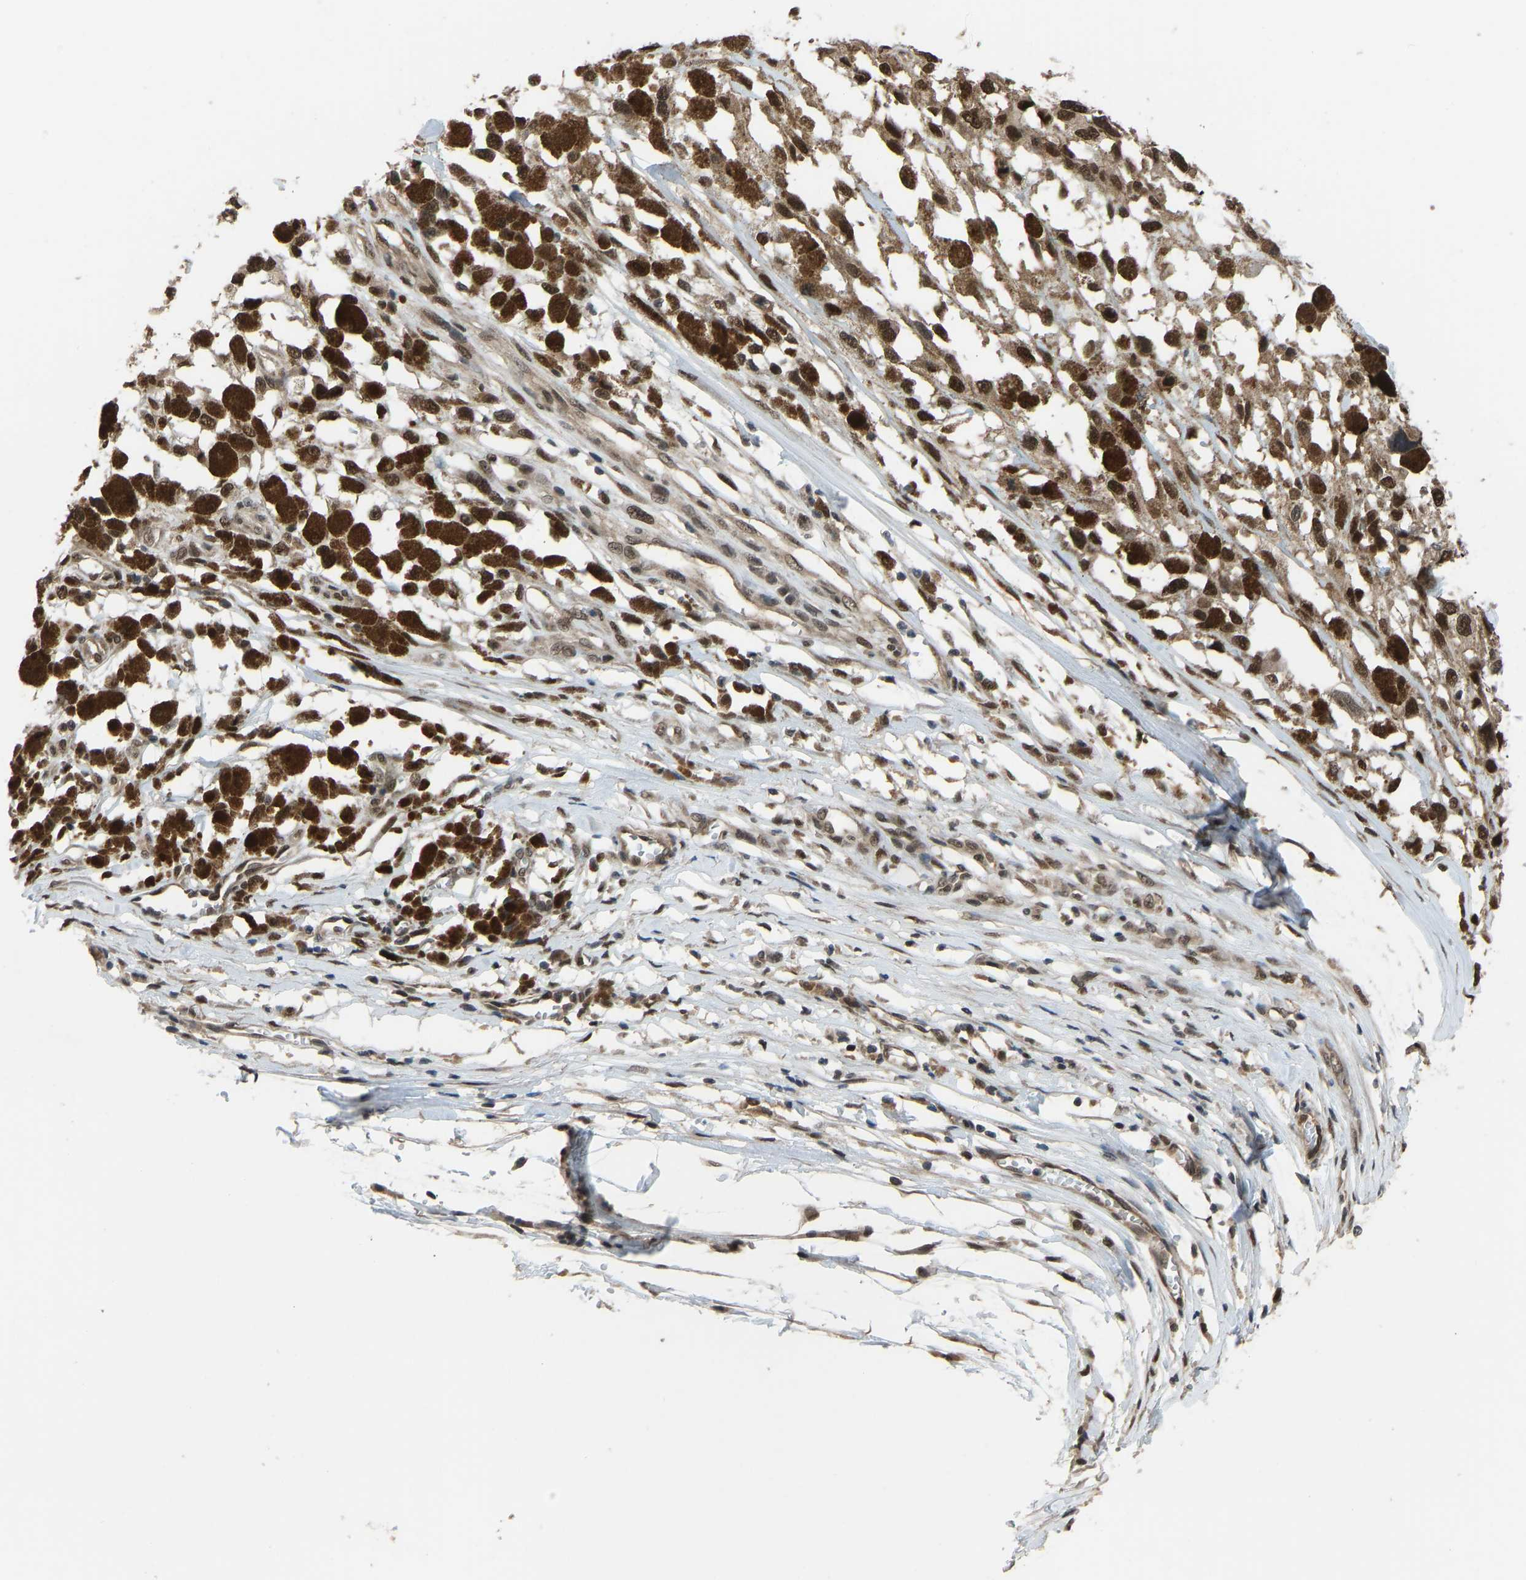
{"staining": {"intensity": "strong", "quantity": ">75%", "location": "nuclear"}, "tissue": "melanoma", "cell_type": "Tumor cells", "image_type": "cancer", "snomed": [{"axis": "morphology", "description": "Malignant melanoma, Metastatic site"}, {"axis": "topography", "description": "Lymph node"}], "caption": "Melanoma was stained to show a protein in brown. There is high levels of strong nuclear expression in about >75% of tumor cells. The staining was performed using DAB (3,3'-diaminobenzidine) to visualize the protein expression in brown, while the nuclei were stained in blue with hematoxylin (Magnification: 20x).", "gene": "KPNA6", "patient": {"sex": "male", "age": 59}}